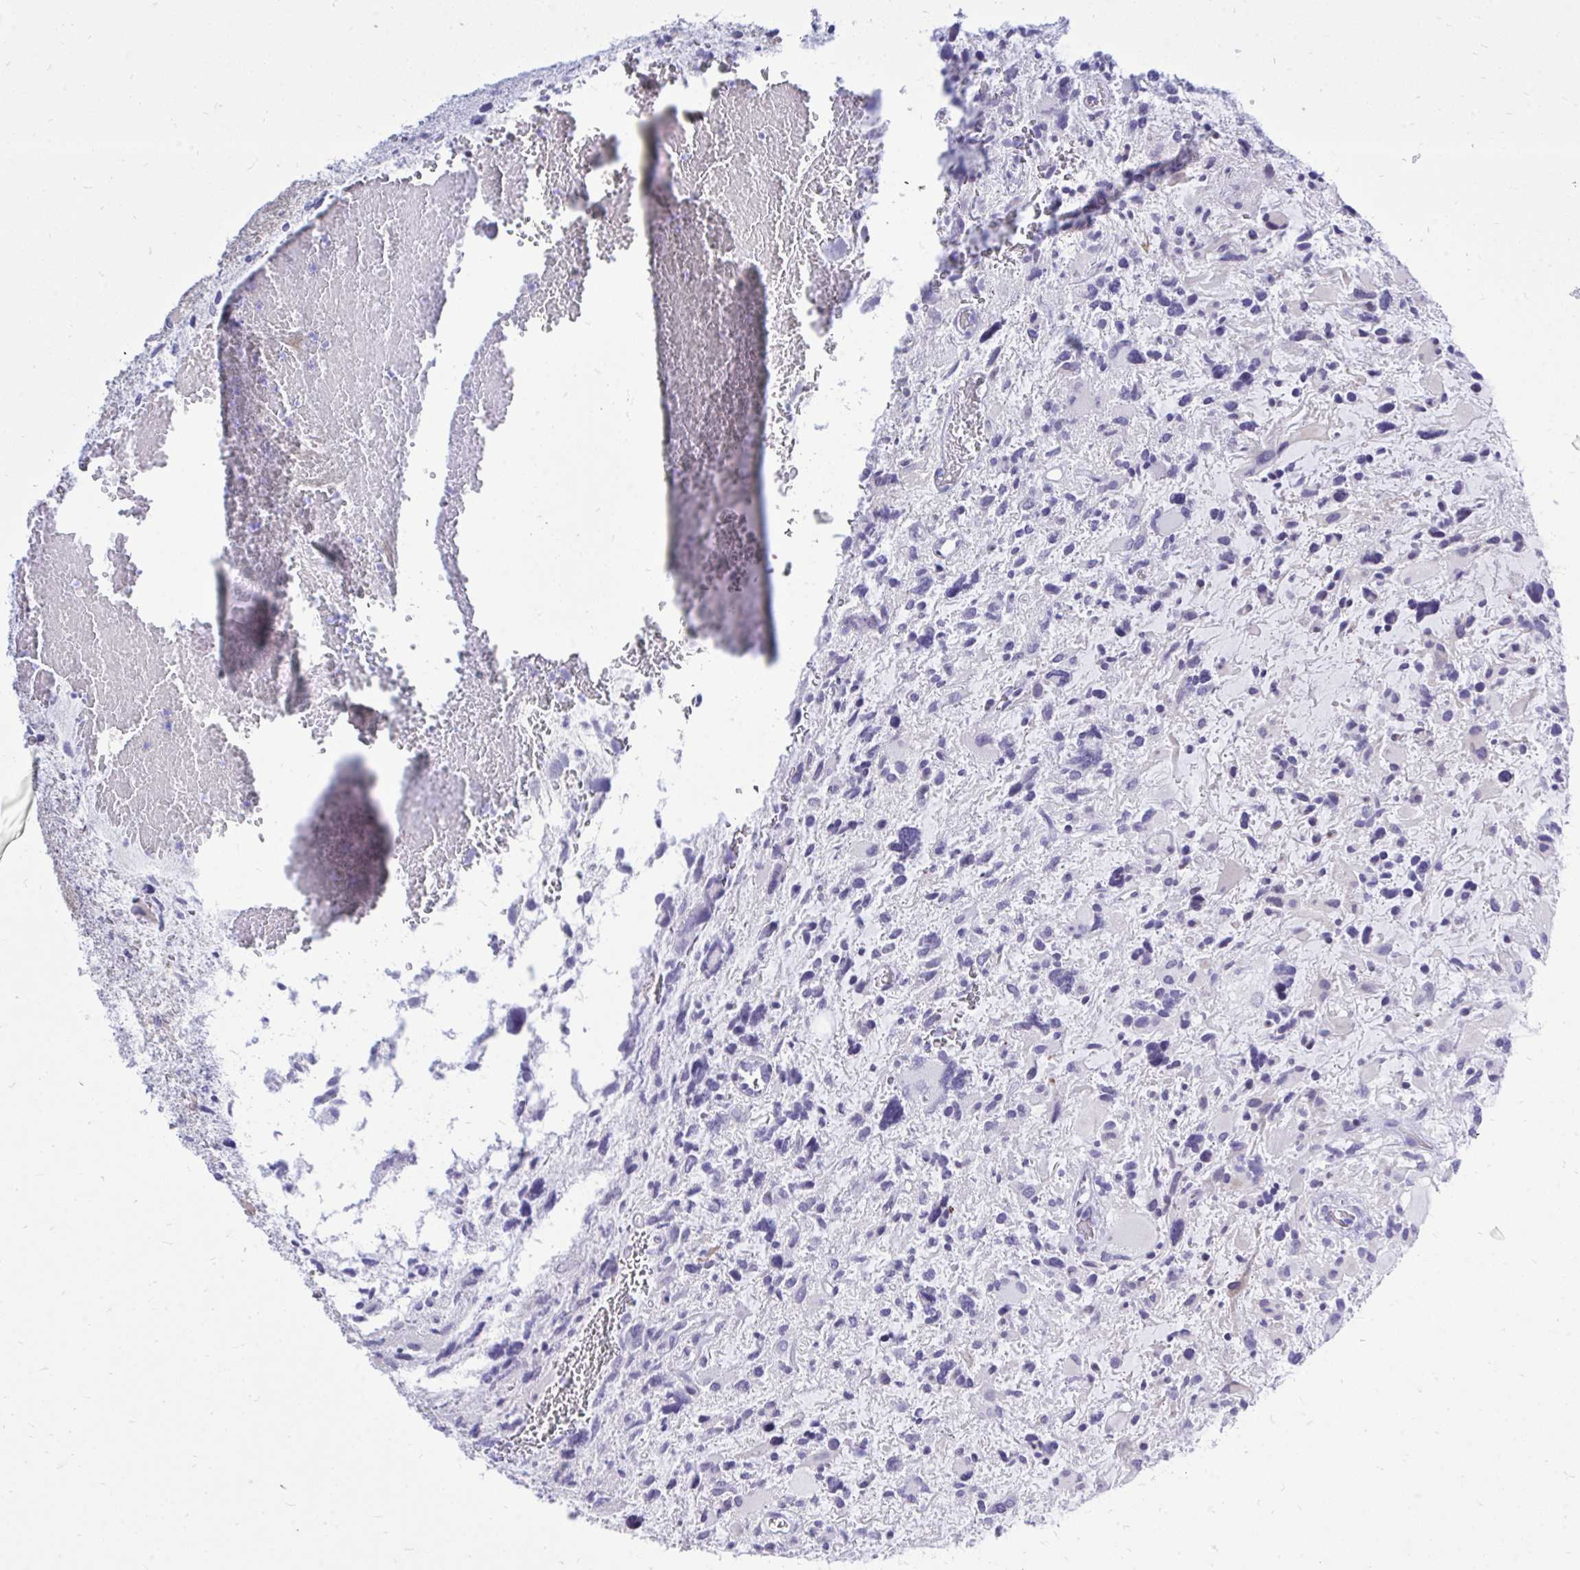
{"staining": {"intensity": "negative", "quantity": "none", "location": "none"}, "tissue": "glioma", "cell_type": "Tumor cells", "image_type": "cancer", "snomed": [{"axis": "morphology", "description": "Glioma, malignant, High grade"}, {"axis": "topography", "description": "Brain"}], "caption": "Glioma was stained to show a protein in brown. There is no significant positivity in tumor cells.", "gene": "GABRA1", "patient": {"sex": "female", "age": 11}}